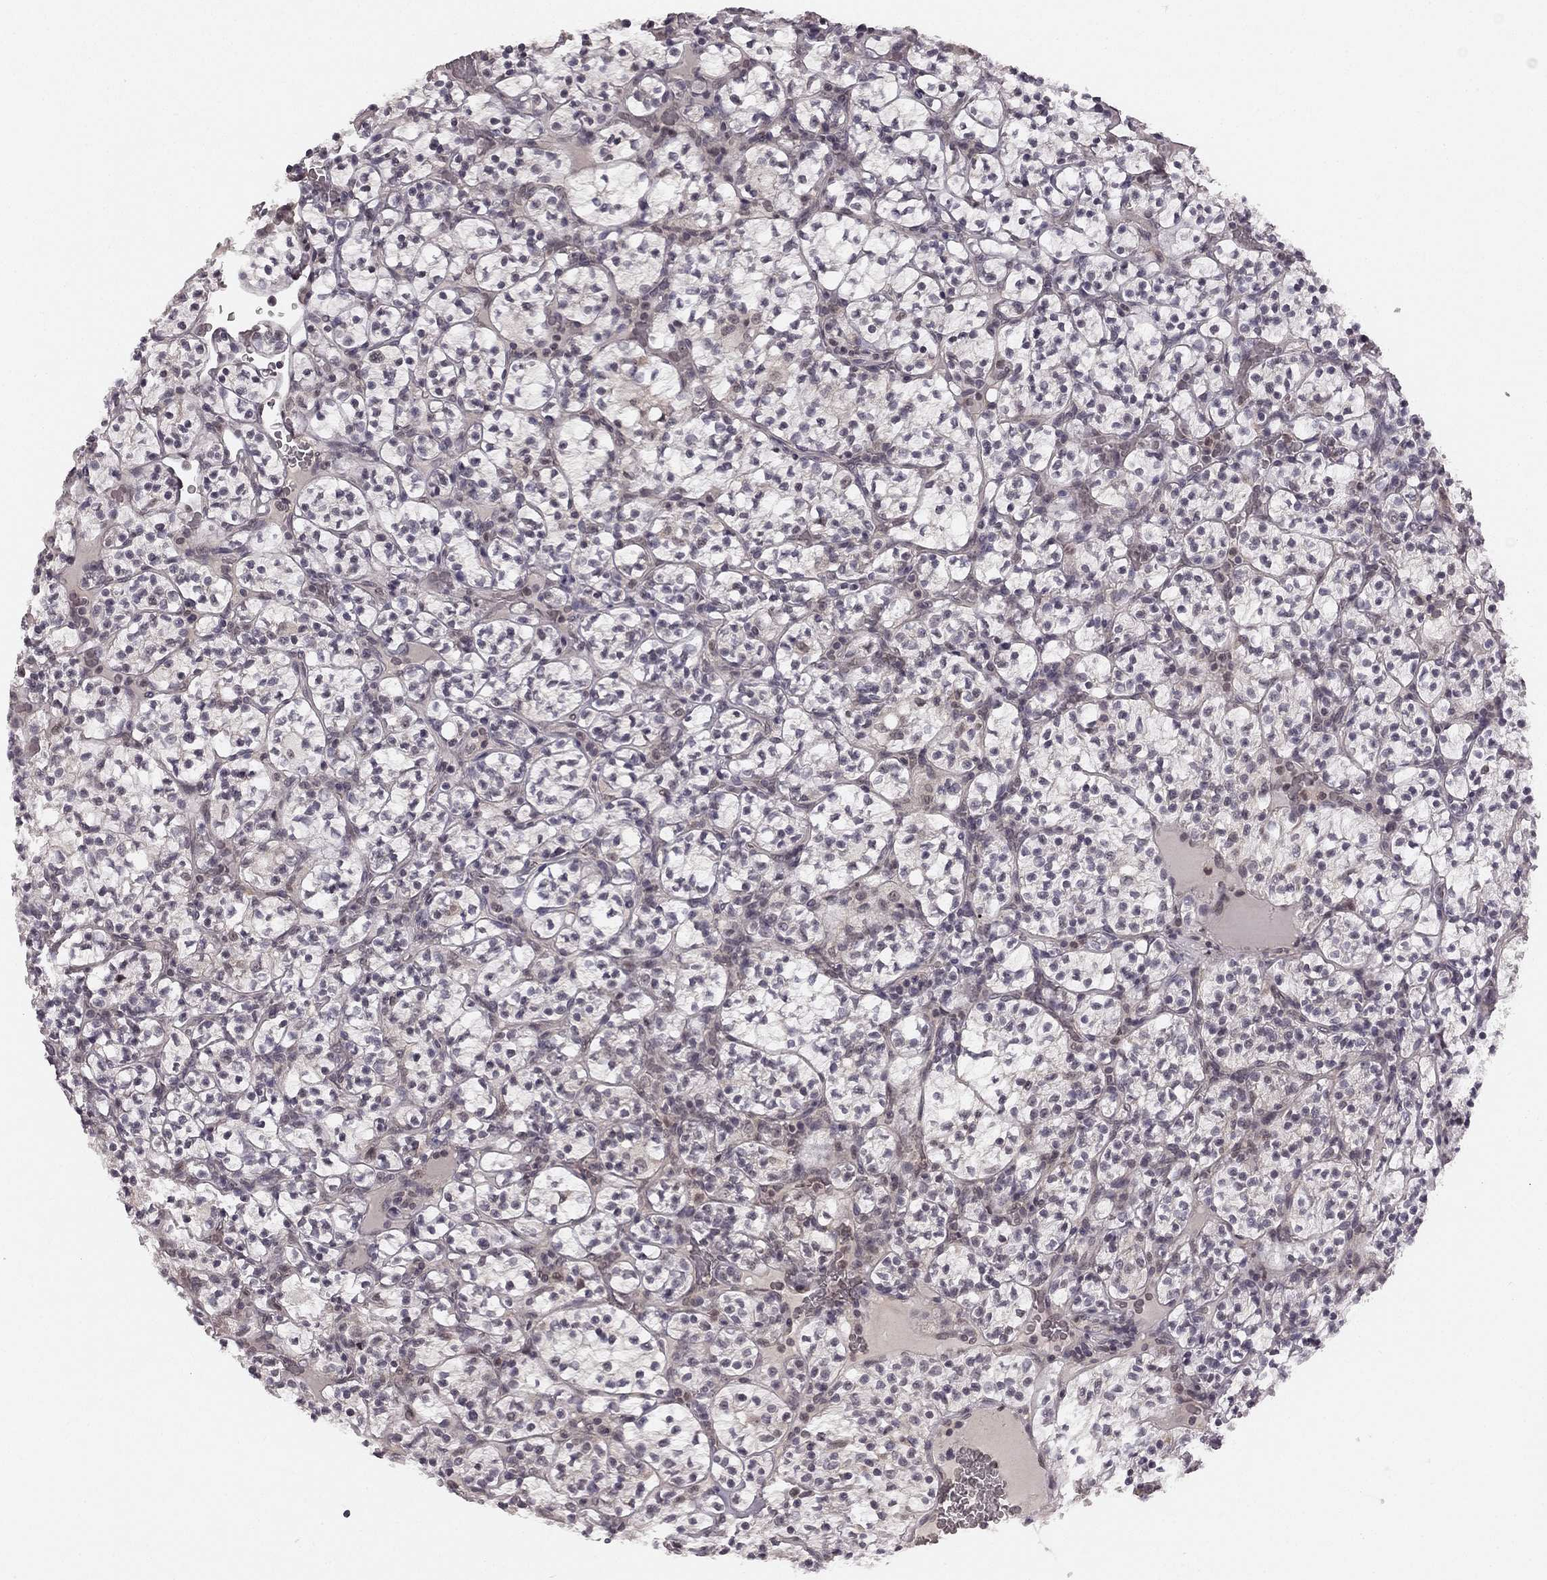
{"staining": {"intensity": "negative", "quantity": "none", "location": "none"}, "tissue": "renal cancer", "cell_type": "Tumor cells", "image_type": "cancer", "snomed": [{"axis": "morphology", "description": "Adenocarcinoma, NOS"}, {"axis": "topography", "description": "Kidney"}], "caption": "Adenocarcinoma (renal) was stained to show a protein in brown. There is no significant staining in tumor cells. Nuclei are stained in blue.", "gene": "HCN4", "patient": {"sex": "female", "age": 89}}